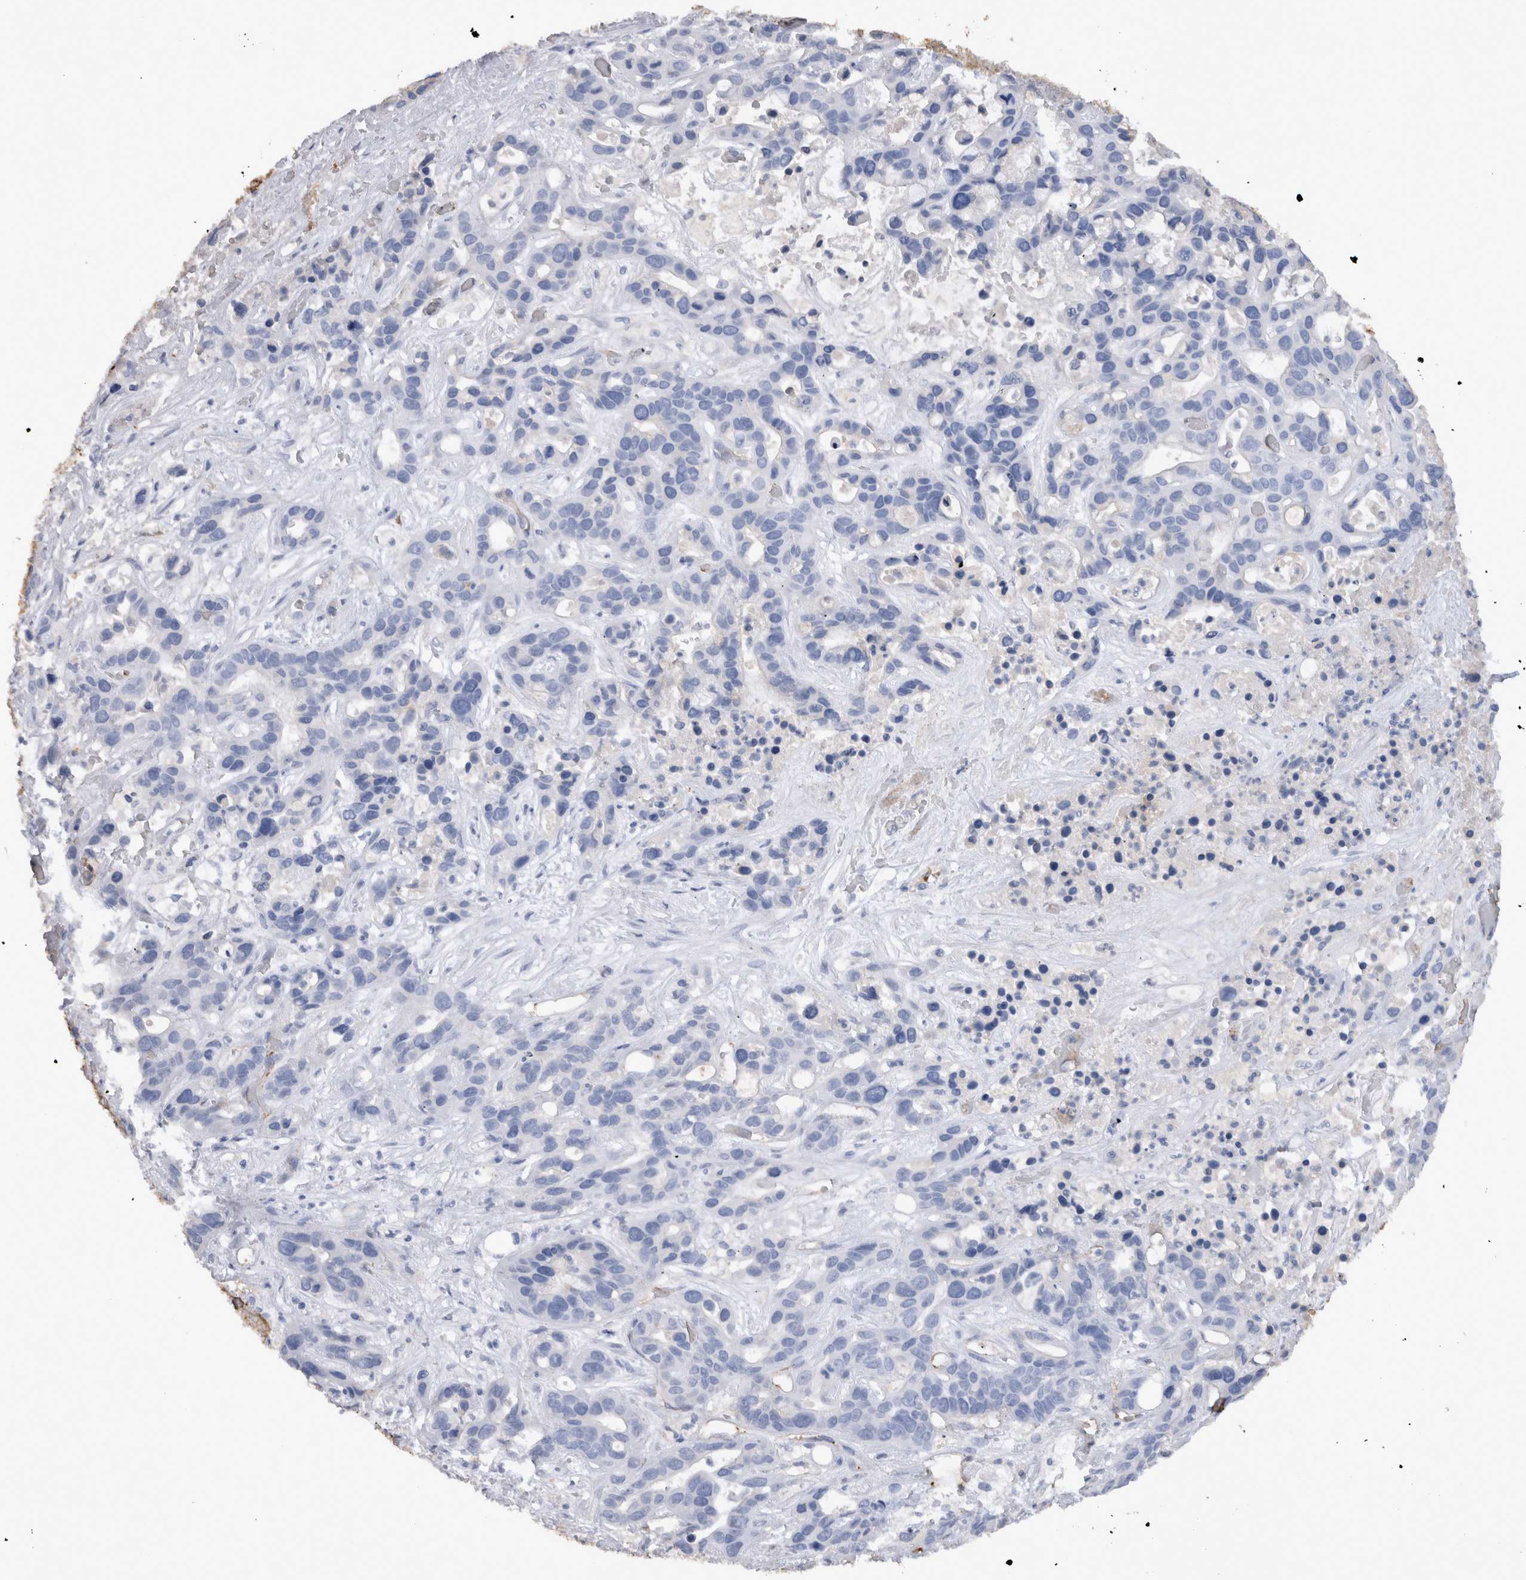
{"staining": {"intensity": "negative", "quantity": "none", "location": "none"}, "tissue": "liver cancer", "cell_type": "Tumor cells", "image_type": "cancer", "snomed": [{"axis": "morphology", "description": "Cholangiocarcinoma"}, {"axis": "topography", "description": "Liver"}], "caption": "This is a micrograph of immunohistochemistry staining of liver cancer, which shows no staining in tumor cells.", "gene": "IL17RC", "patient": {"sex": "female", "age": 65}}